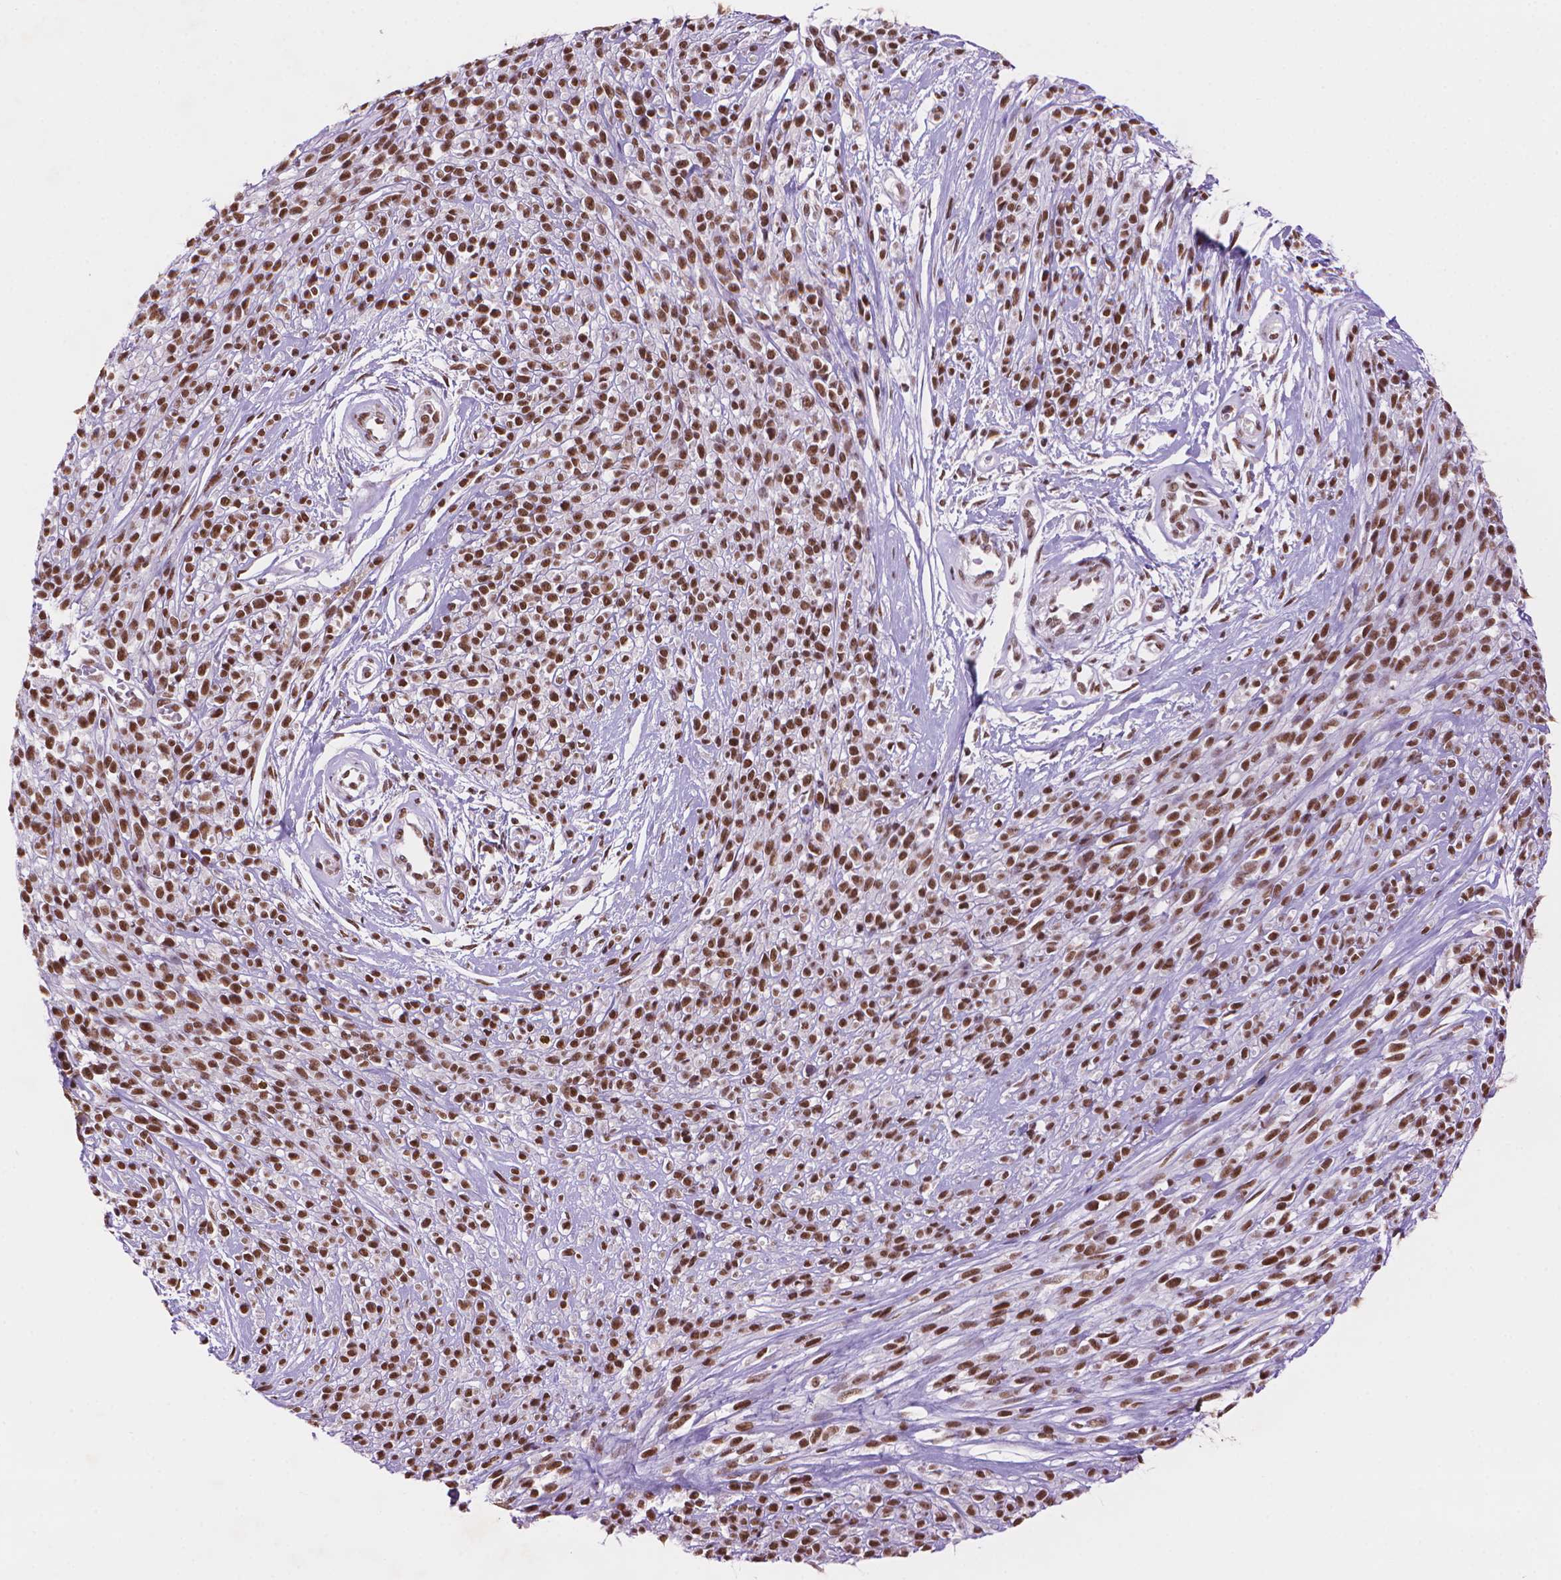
{"staining": {"intensity": "strong", "quantity": ">75%", "location": "nuclear"}, "tissue": "melanoma", "cell_type": "Tumor cells", "image_type": "cancer", "snomed": [{"axis": "morphology", "description": "Malignant melanoma, NOS"}, {"axis": "topography", "description": "Skin"}, {"axis": "topography", "description": "Skin of trunk"}], "caption": "This photomicrograph reveals IHC staining of melanoma, with high strong nuclear positivity in about >75% of tumor cells.", "gene": "RPA4", "patient": {"sex": "male", "age": 74}}